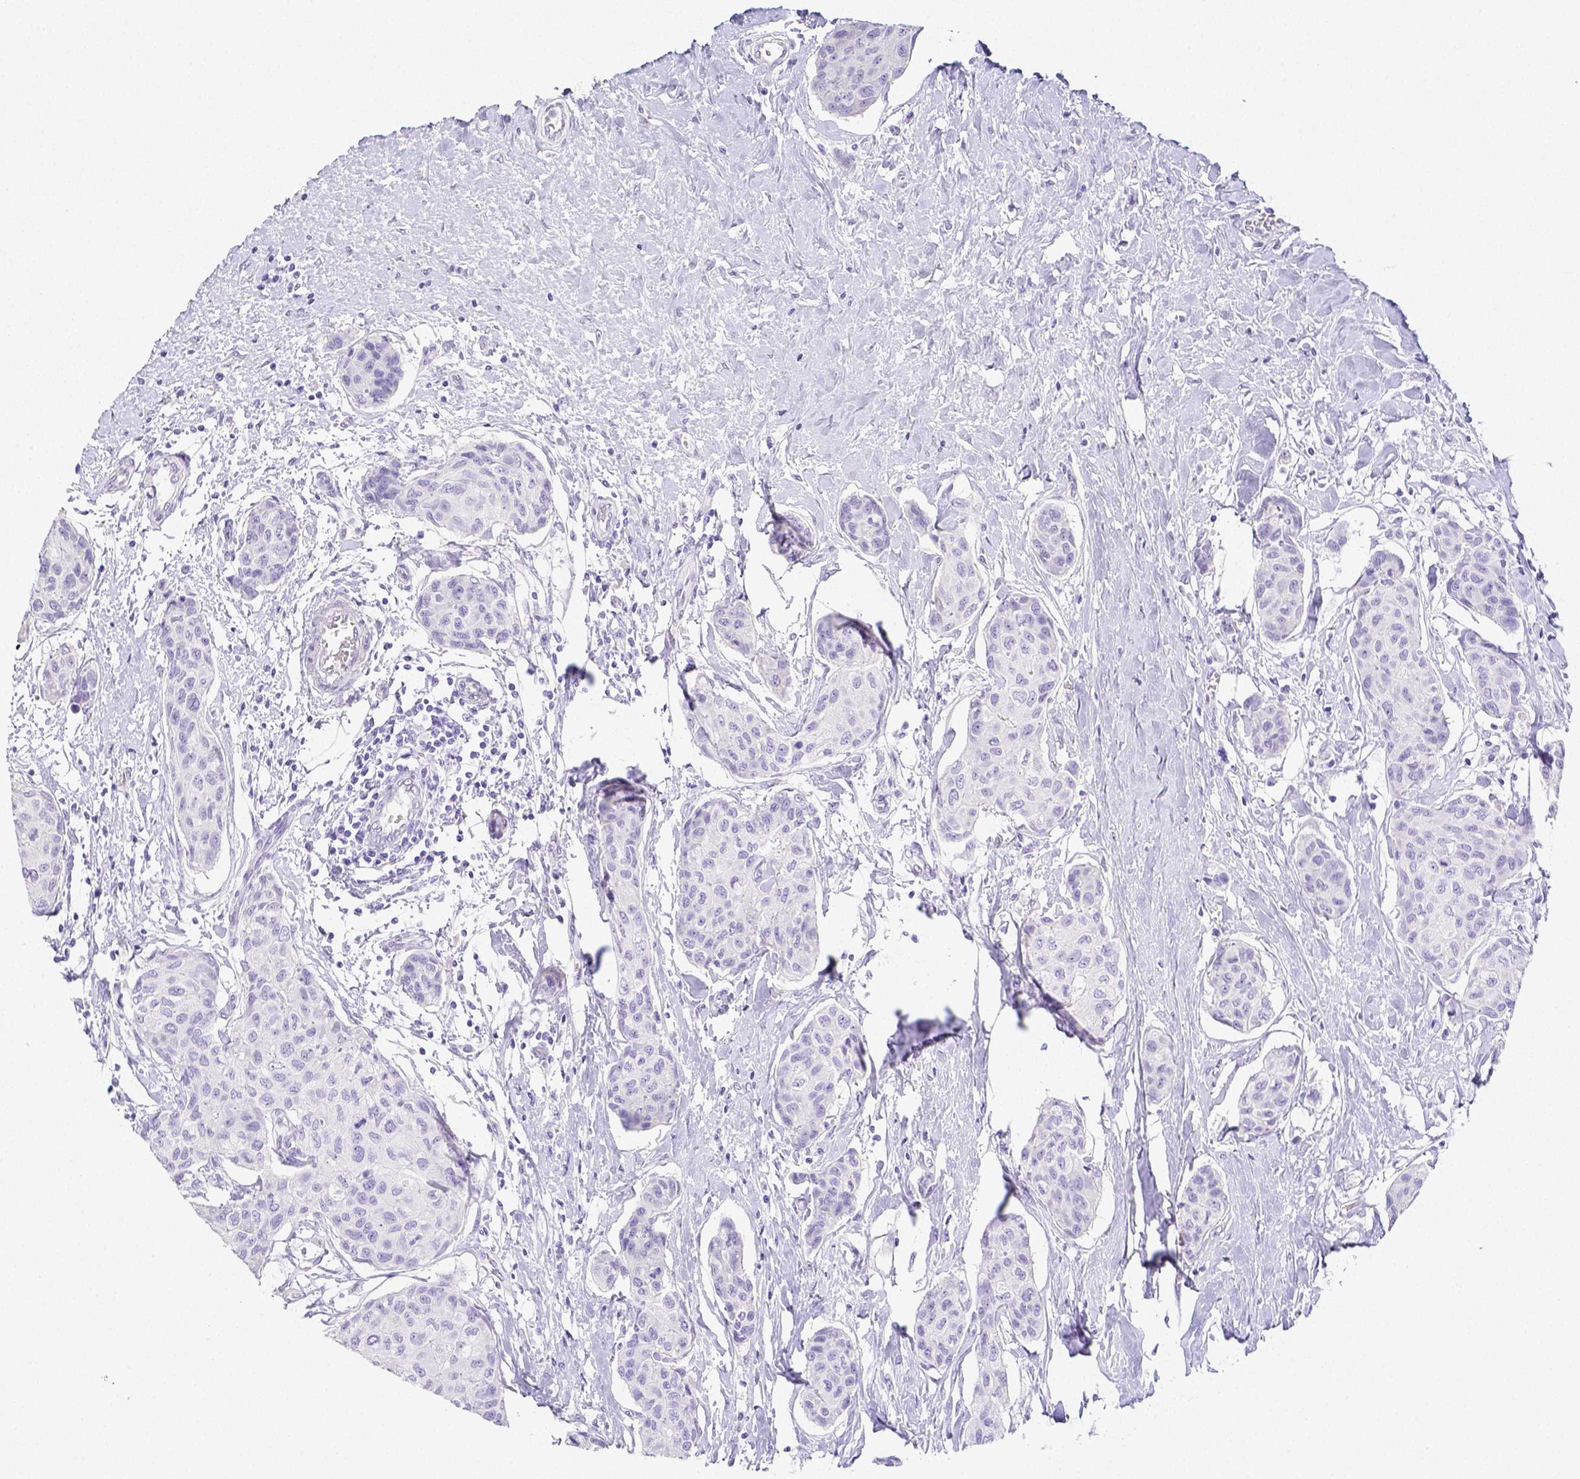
{"staining": {"intensity": "negative", "quantity": "none", "location": "none"}, "tissue": "breast cancer", "cell_type": "Tumor cells", "image_type": "cancer", "snomed": [{"axis": "morphology", "description": "Duct carcinoma"}, {"axis": "topography", "description": "Breast"}], "caption": "The image exhibits no significant expression in tumor cells of breast cancer (intraductal carcinoma).", "gene": "ARHGAP36", "patient": {"sex": "female", "age": 80}}